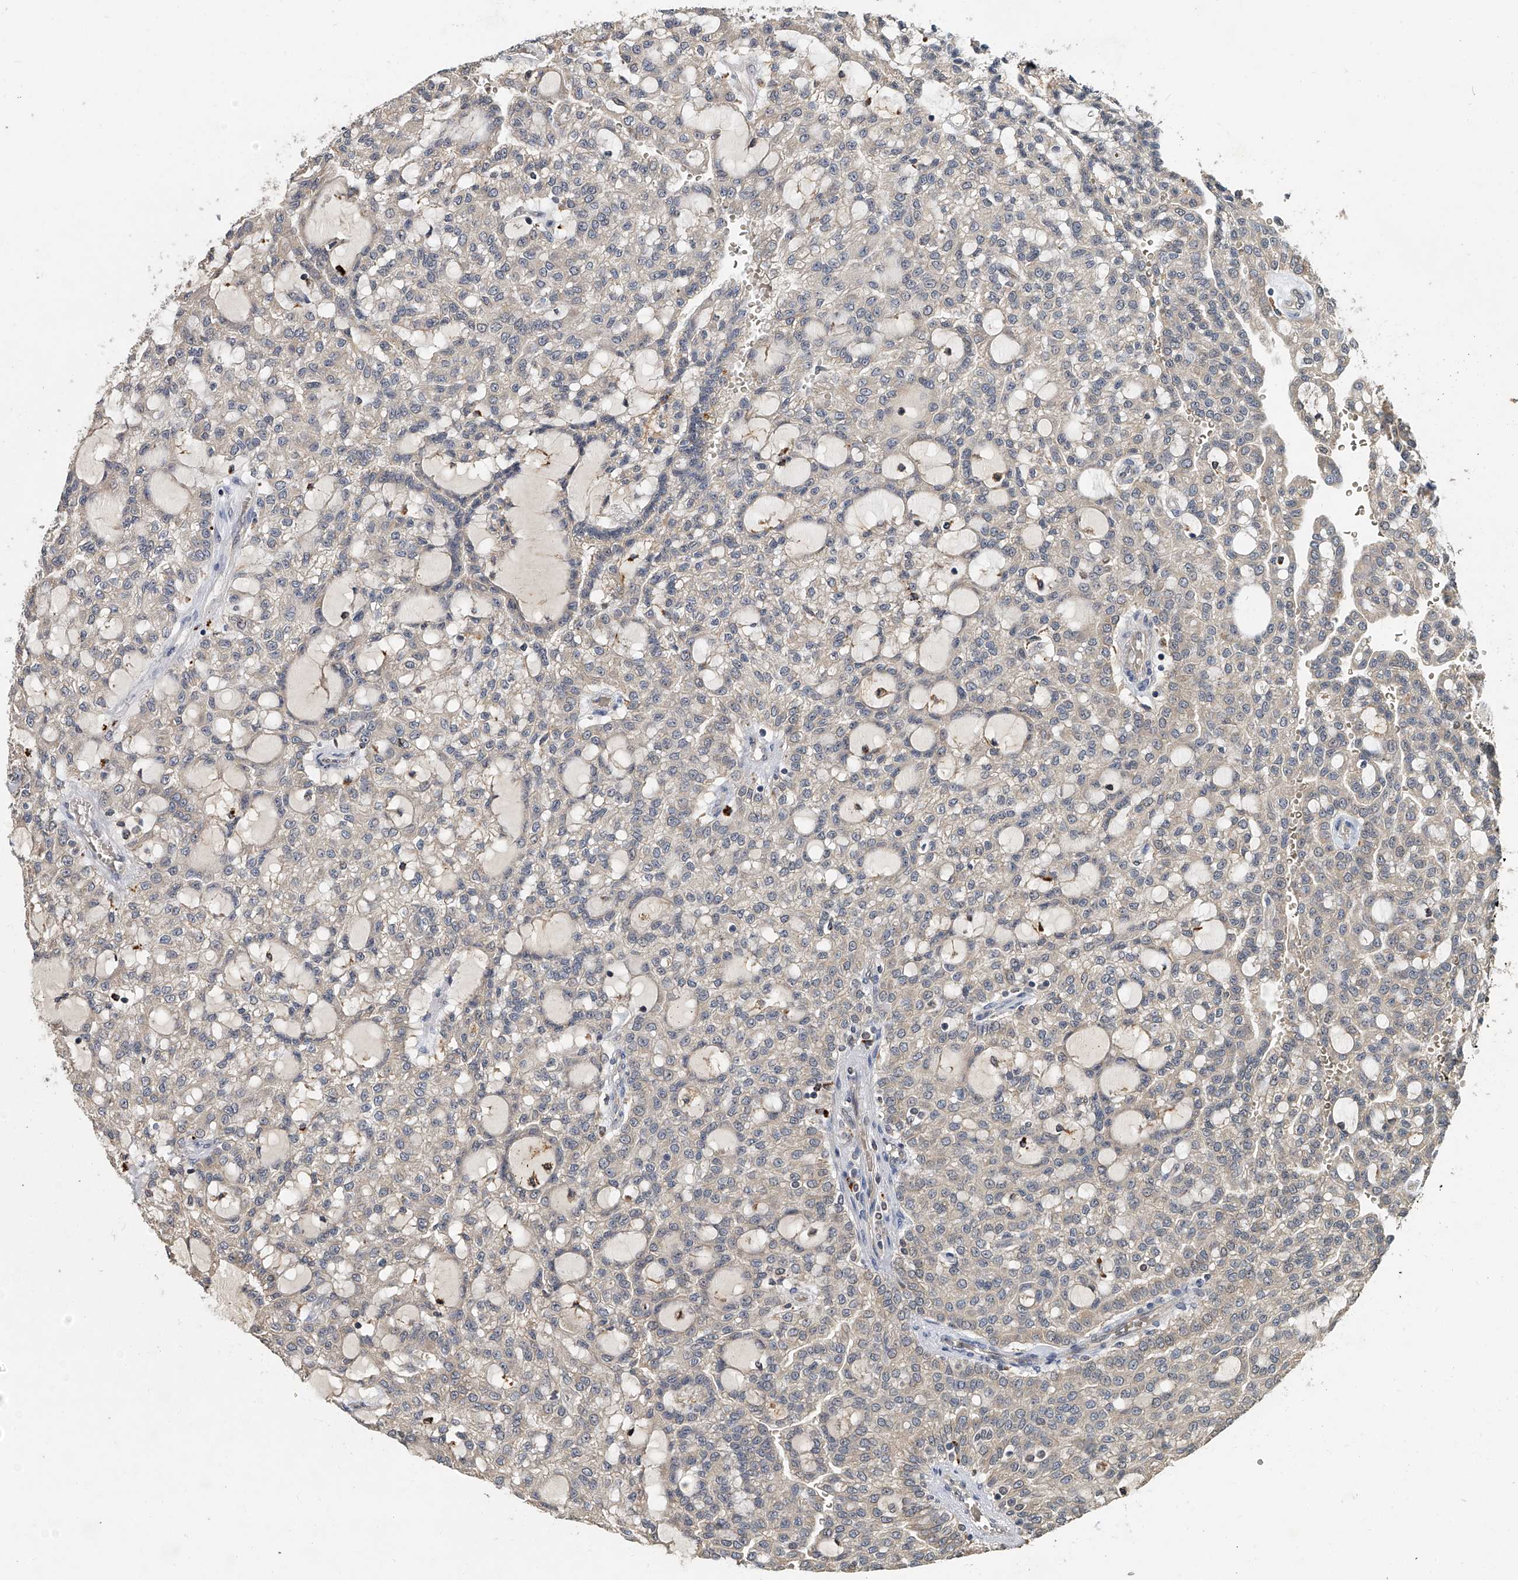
{"staining": {"intensity": "negative", "quantity": "none", "location": "none"}, "tissue": "renal cancer", "cell_type": "Tumor cells", "image_type": "cancer", "snomed": [{"axis": "morphology", "description": "Adenocarcinoma, NOS"}, {"axis": "topography", "description": "Kidney"}], "caption": "Immunohistochemistry (IHC) histopathology image of neoplastic tissue: renal cancer stained with DAB reveals no significant protein positivity in tumor cells.", "gene": "JAG2", "patient": {"sex": "male", "age": 63}}